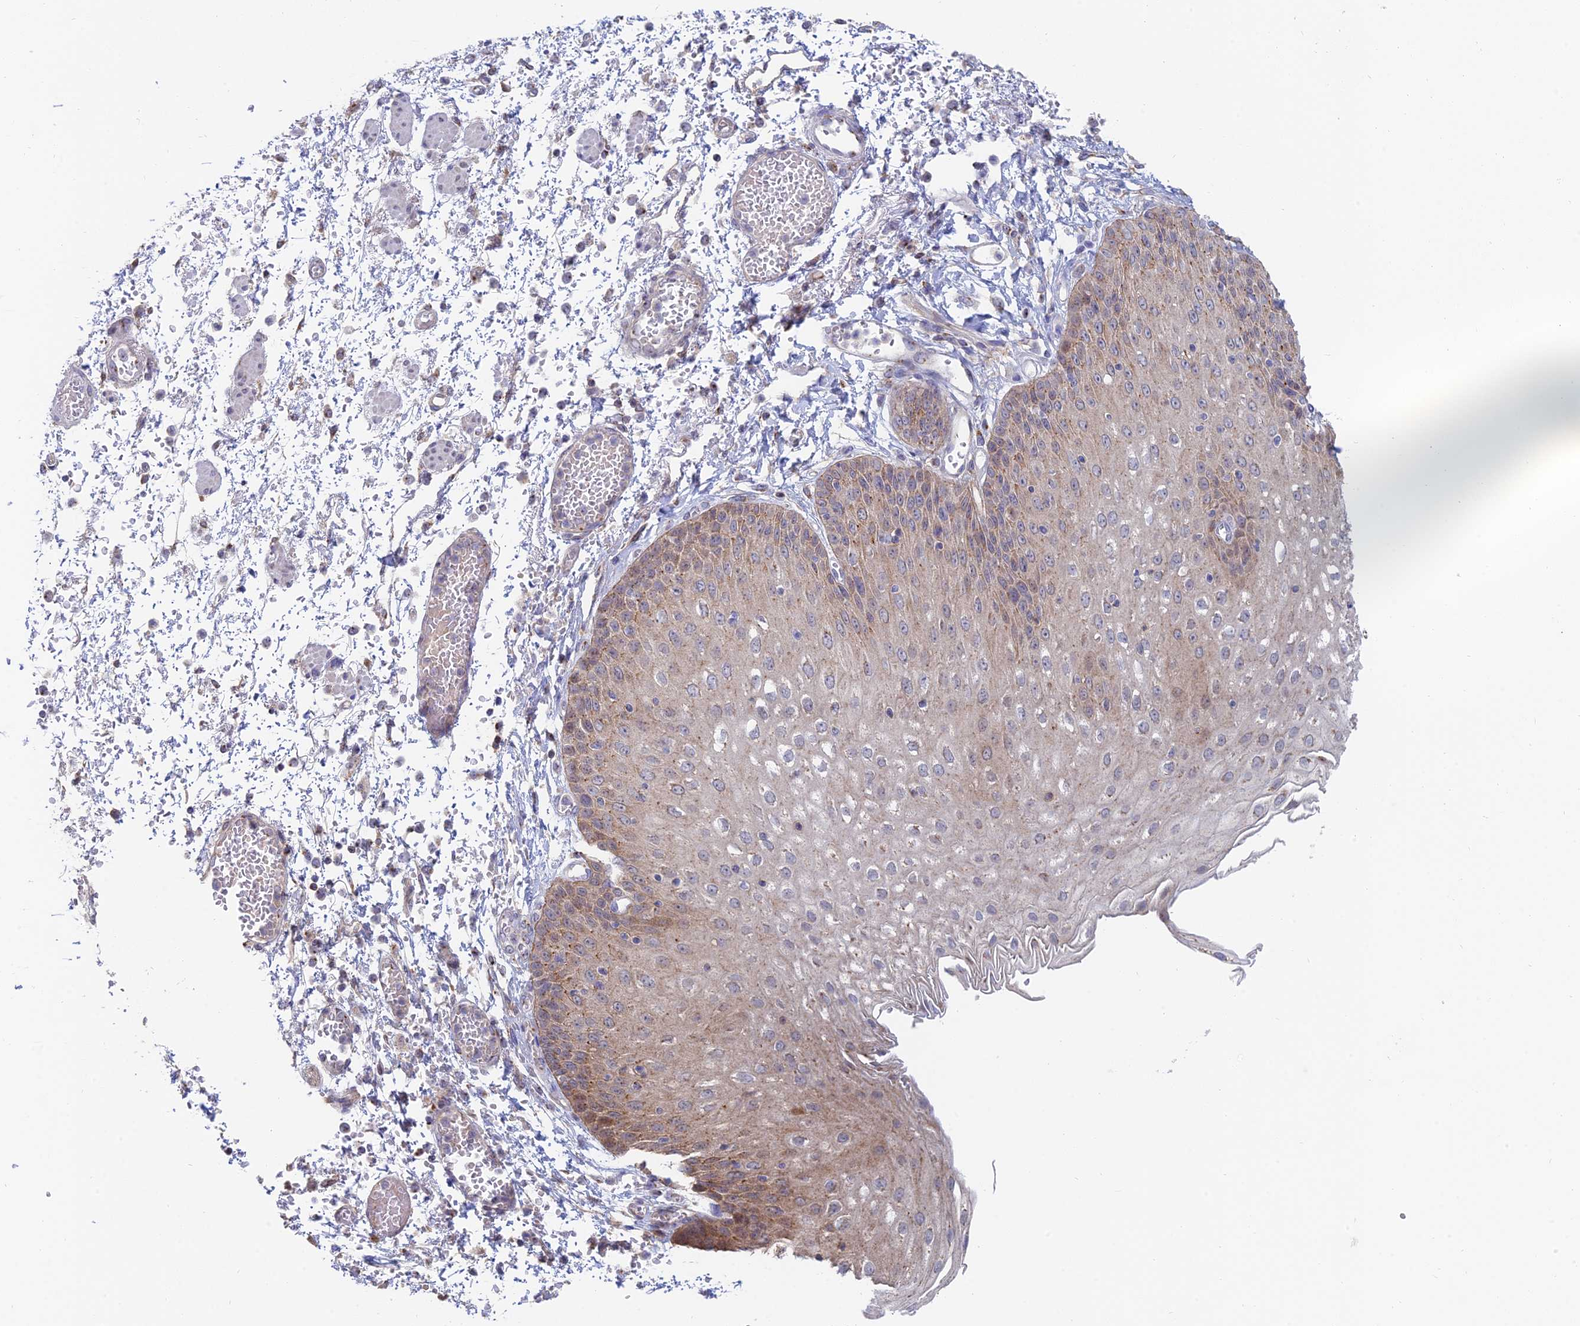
{"staining": {"intensity": "moderate", "quantity": "25%-75%", "location": "cytoplasmic/membranous"}, "tissue": "esophagus", "cell_type": "Squamous epithelial cells", "image_type": "normal", "snomed": [{"axis": "morphology", "description": "Normal tissue, NOS"}, {"axis": "topography", "description": "Esophagus"}], "caption": "A brown stain labels moderate cytoplasmic/membranous staining of a protein in squamous epithelial cells of normal human esophagus. Ihc stains the protein of interest in brown and the nuclei are stained blue.", "gene": "ENSG00000267561", "patient": {"sex": "male", "age": 81}}